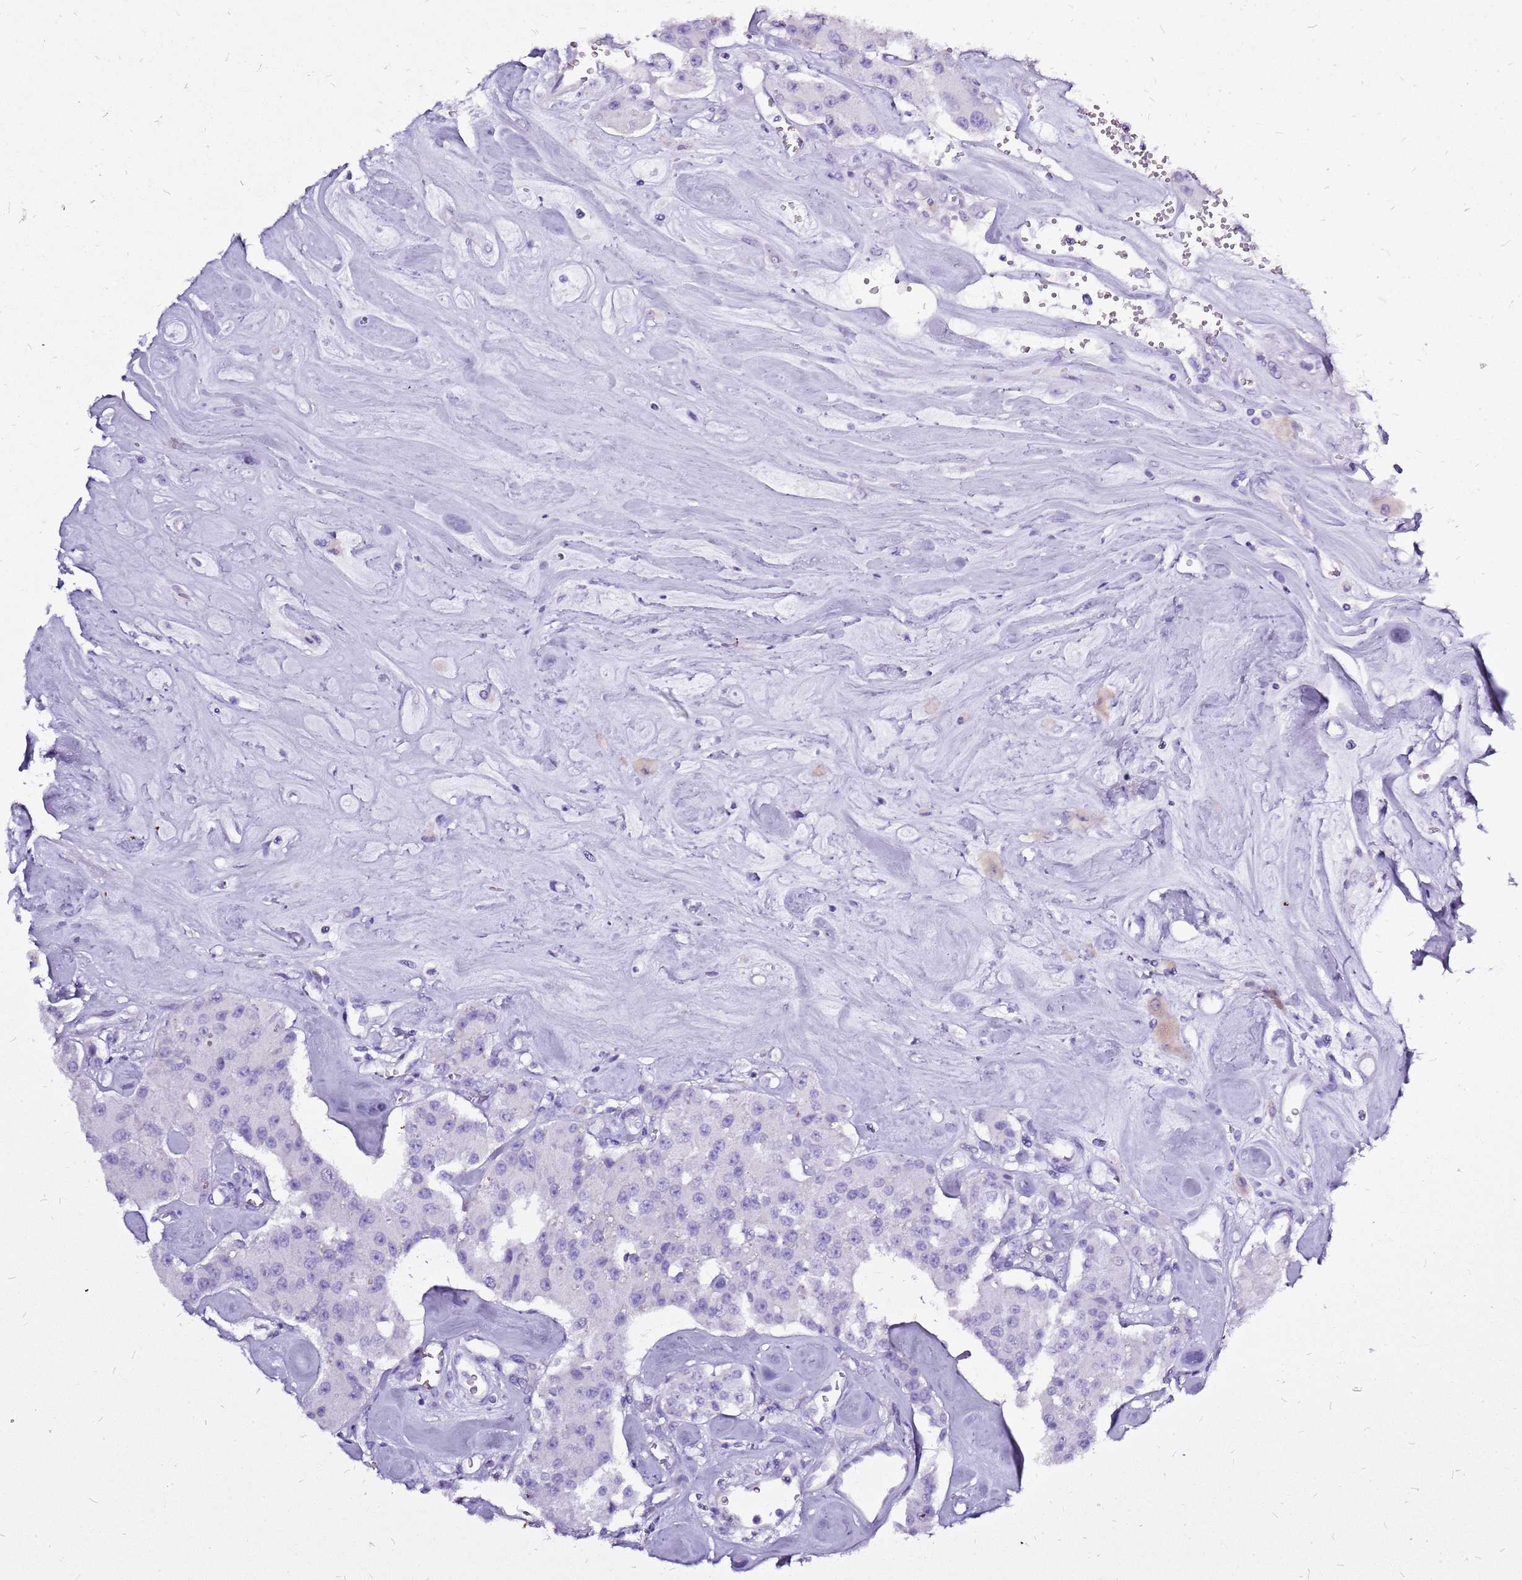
{"staining": {"intensity": "negative", "quantity": "none", "location": "none"}, "tissue": "carcinoid", "cell_type": "Tumor cells", "image_type": "cancer", "snomed": [{"axis": "morphology", "description": "Carcinoid, malignant, NOS"}, {"axis": "topography", "description": "Pancreas"}], "caption": "There is no significant staining in tumor cells of carcinoid (malignant).", "gene": "ACSS3", "patient": {"sex": "male", "age": 41}}